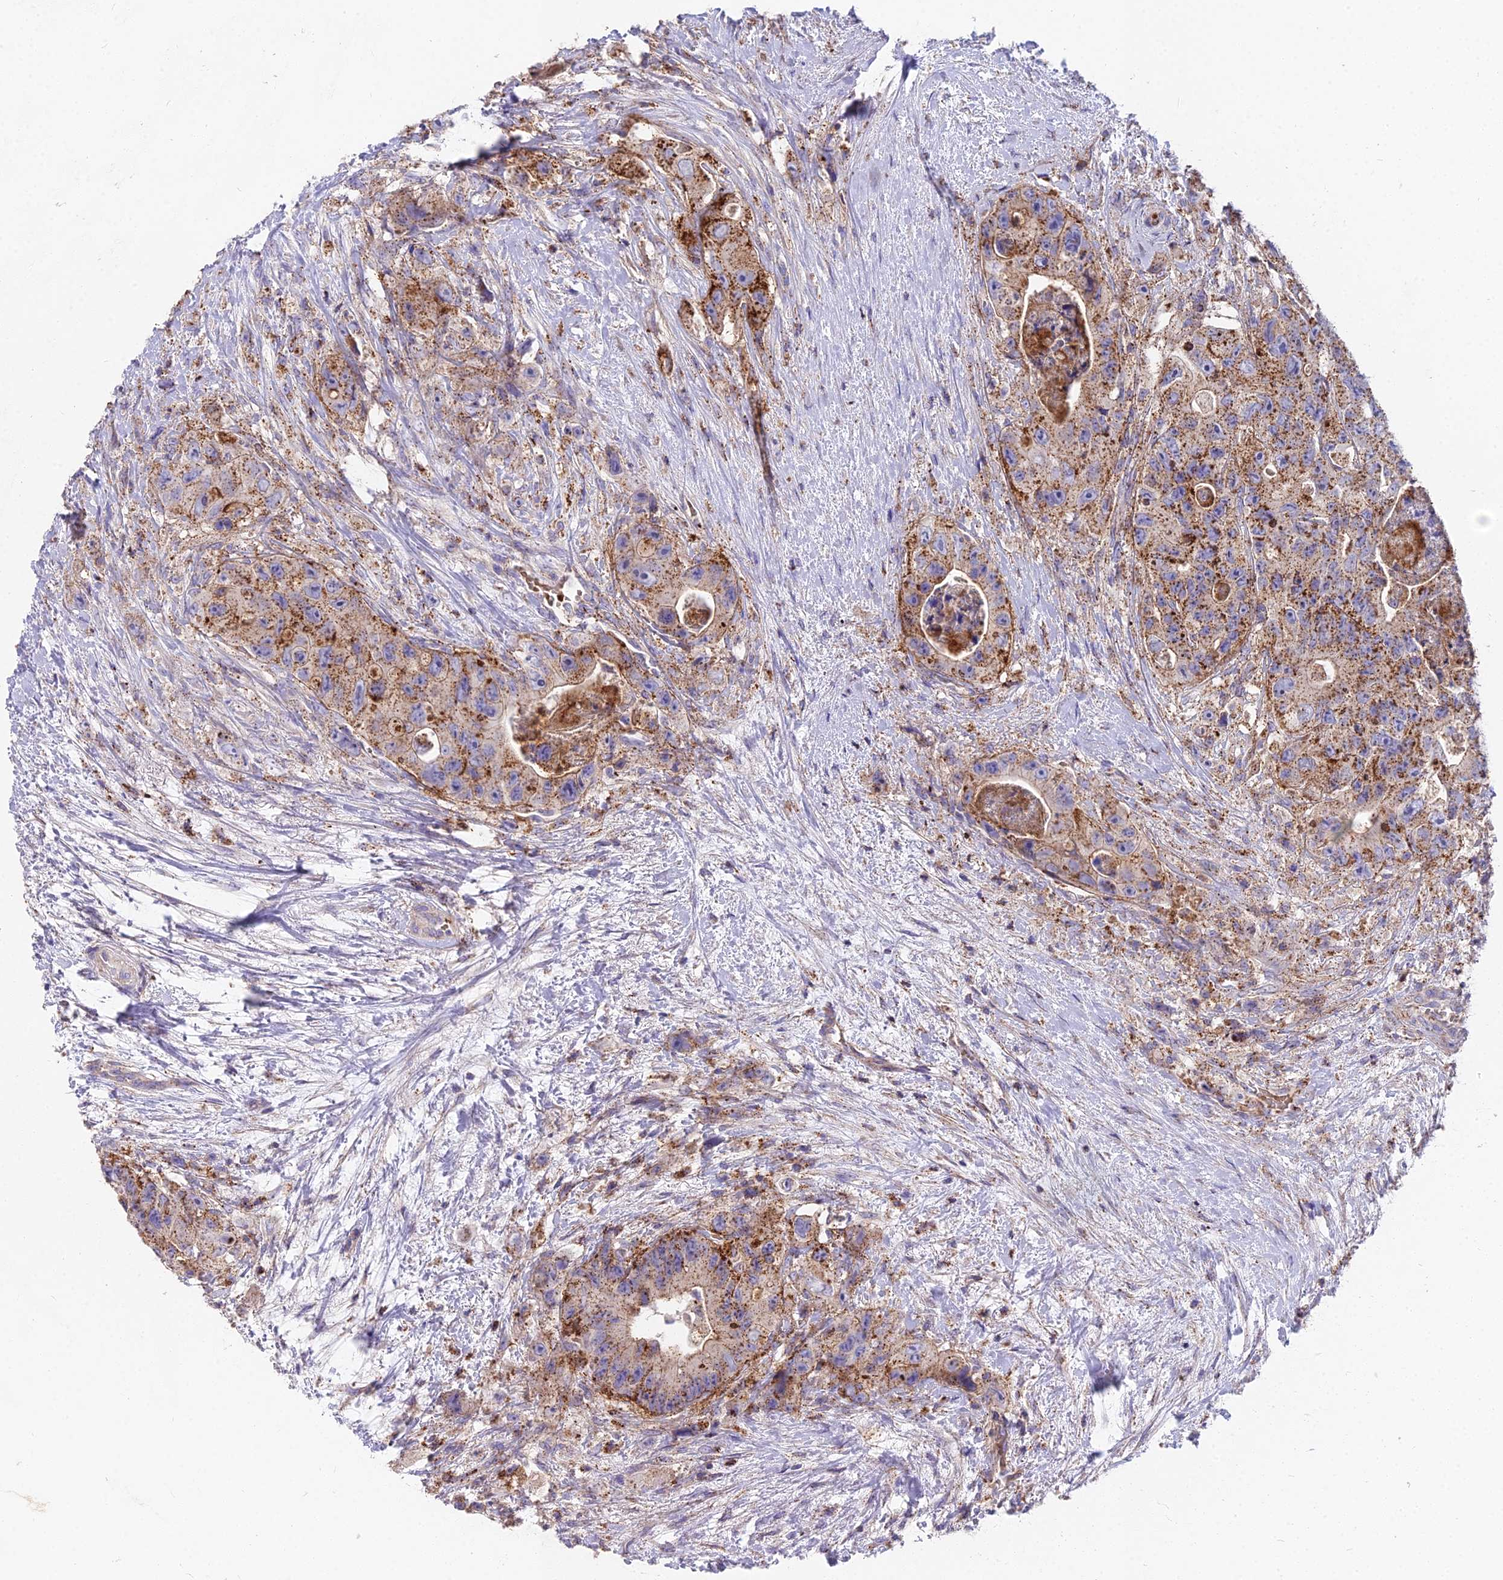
{"staining": {"intensity": "moderate", "quantity": ">75%", "location": "cytoplasmic/membranous"}, "tissue": "colorectal cancer", "cell_type": "Tumor cells", "image_type": "cancer", "snomed": [{"axis": "morphology", "description": "Adenocarcinoma, NOS"}, {"axis": "topography", "description": "Colon"}], "caption": "Colorectal cancer was stained to show a protein in brown. There is medium levels of moderate cytoplasmic/membranous positivity in about >75% of tumor cells.", "gene": "FRMPD1", "patient": {"sex": "female", "age": 46}}